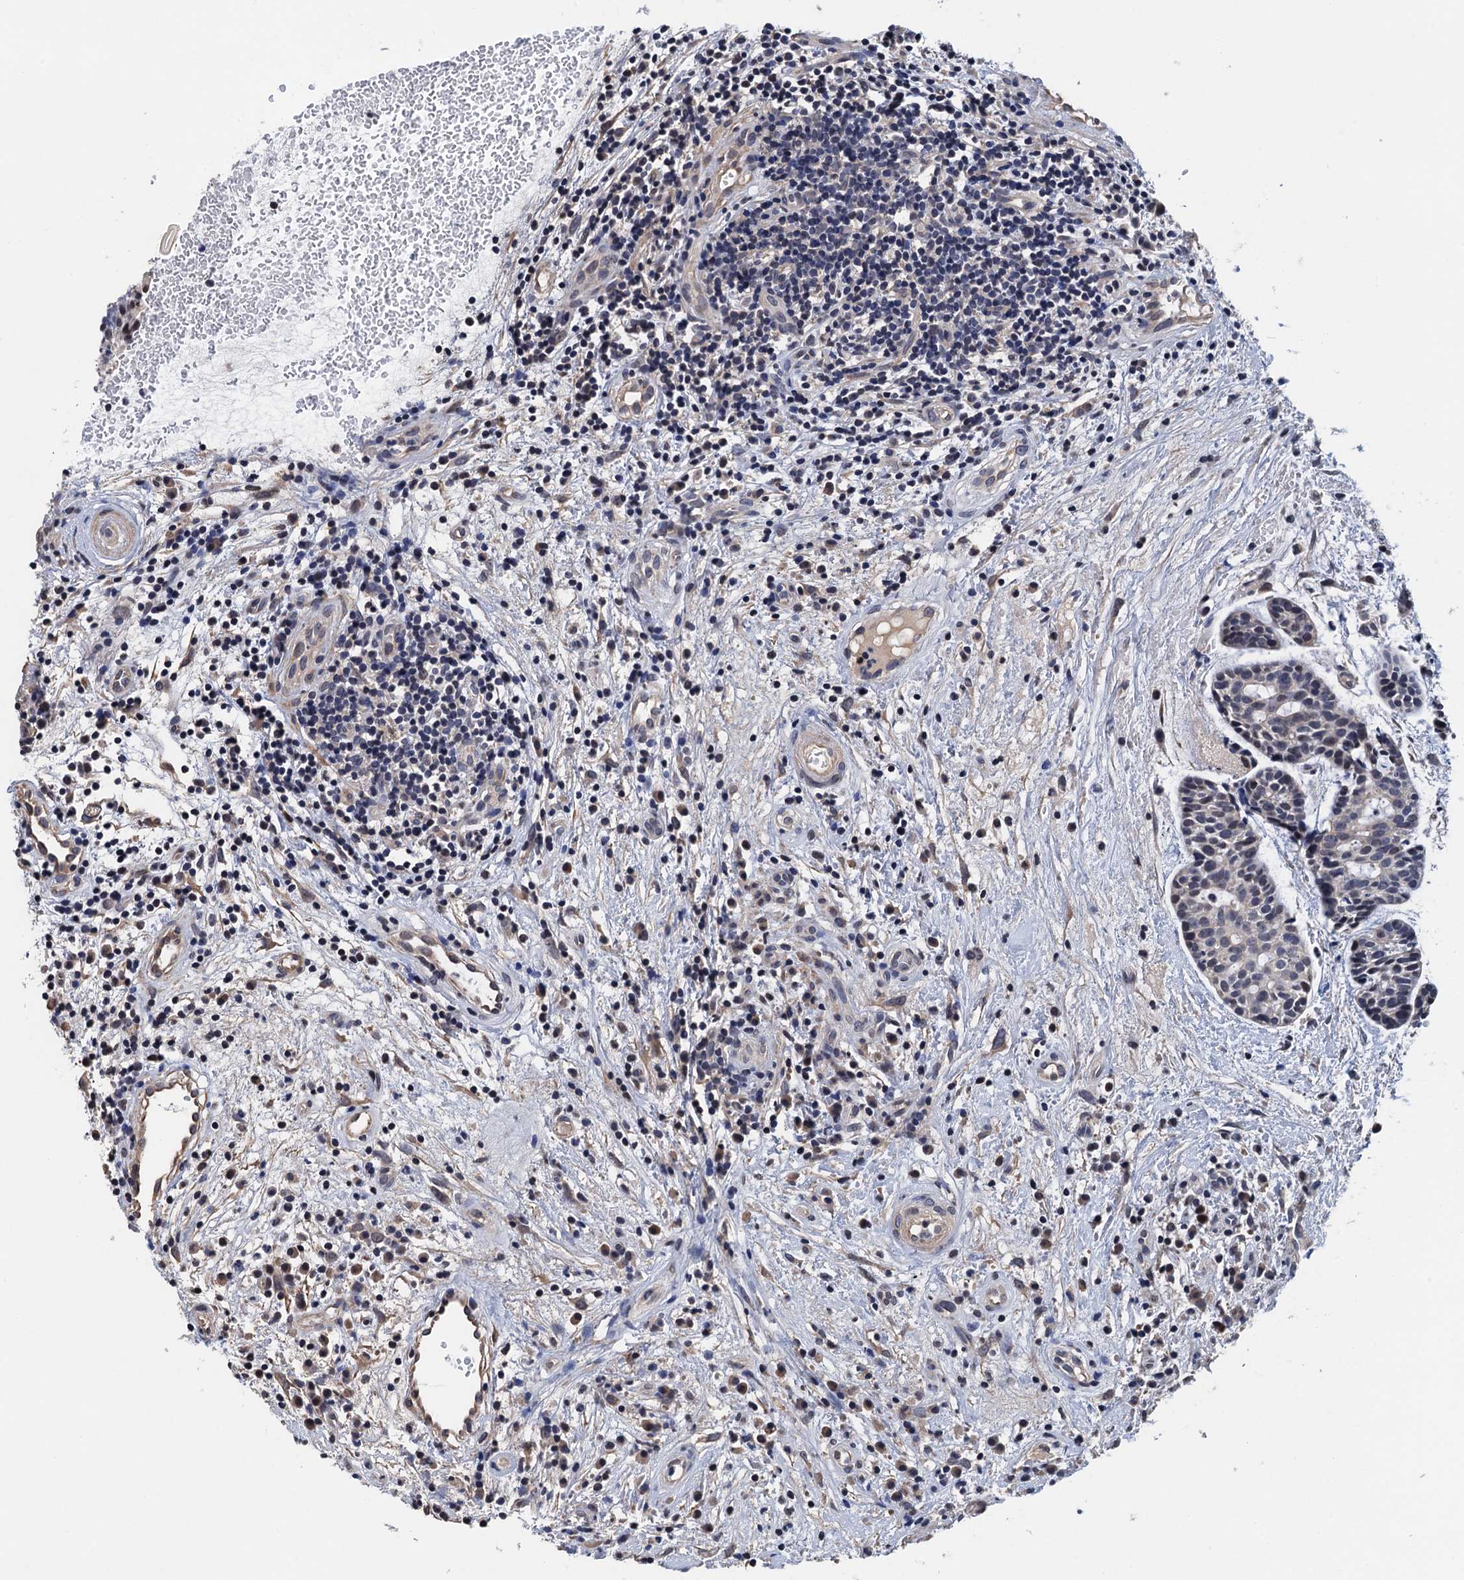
{"staining": {"intensity": "negative", "quantity": "none", "location": "none"}, "tissue": "head and neck cancer", "cell_type": "Tumor cells", "image_type": "cancer", "snomed": [{"axis": "morphology", "description": "Adenocarcinoma, NOS"}, {"axis": "topography", "description": "Subcutis"}, {"axis": "topography", "description": "Head-Neck"}], "caption": "This is a photomicrograph of immunohistochemistry staining of adenocarcinoma (head and neck), which shows no staining in tumor cells.", "gene": "ART5", "patient": {"sex": "female", "age": 73}}